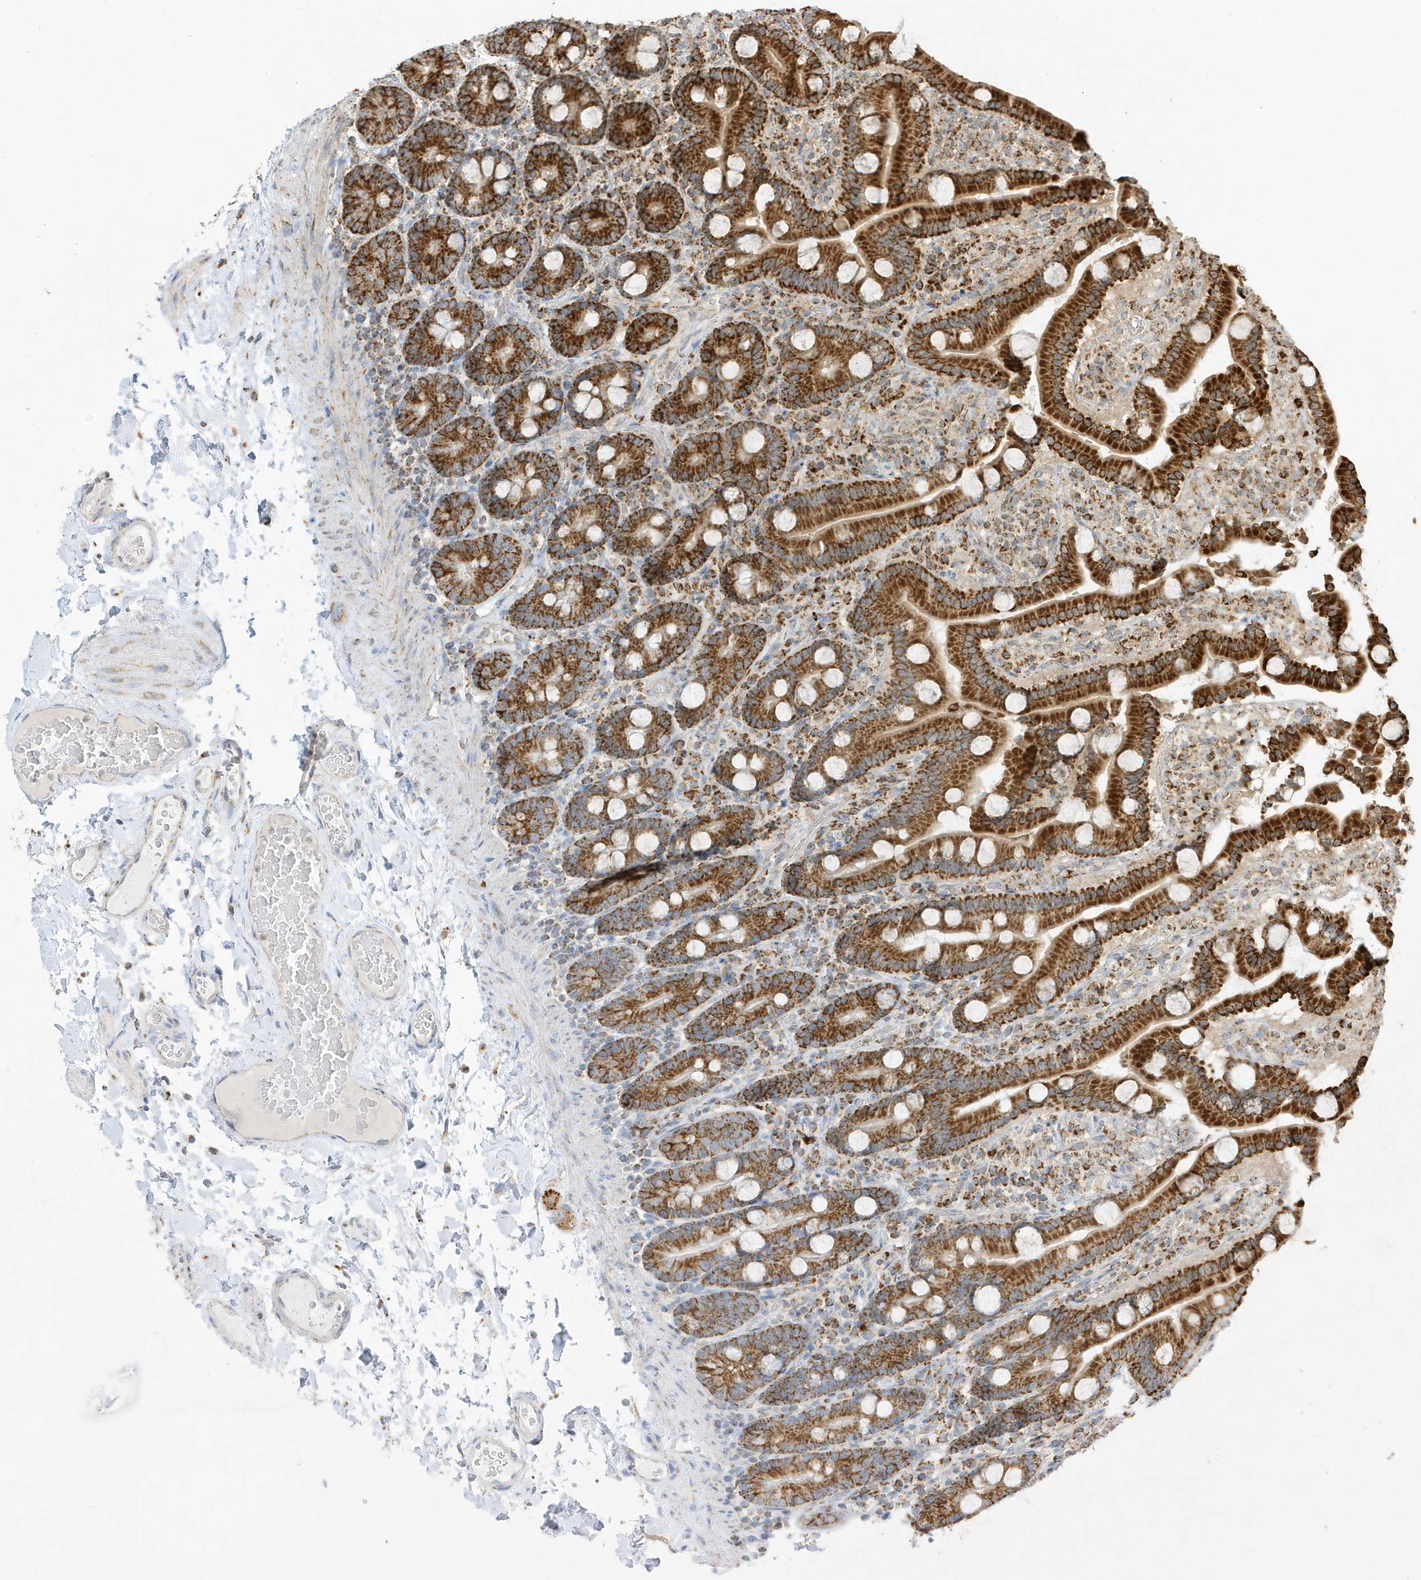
{"staining": {"intensity": "strong", "quantity": ">75%", "location": "cytoplasmic/membranous"}, "tissue": "duodenum", "cell_type": "Glandular cells", "image_type": "normal", "snomed": [{"axis": "morphology", "description": "Normal tissue, NOS"}, {"axis": "topography", "description": "Duodenum"}], "caption": "Immunohistochemical staining of benign duodenum reveals >75% levels of strong cytoplasmic/membranous protein expression in approximately >75% of glandular cells.", "gene": "ATP5ME", "patient": {"sex": "male", "age": 55}}